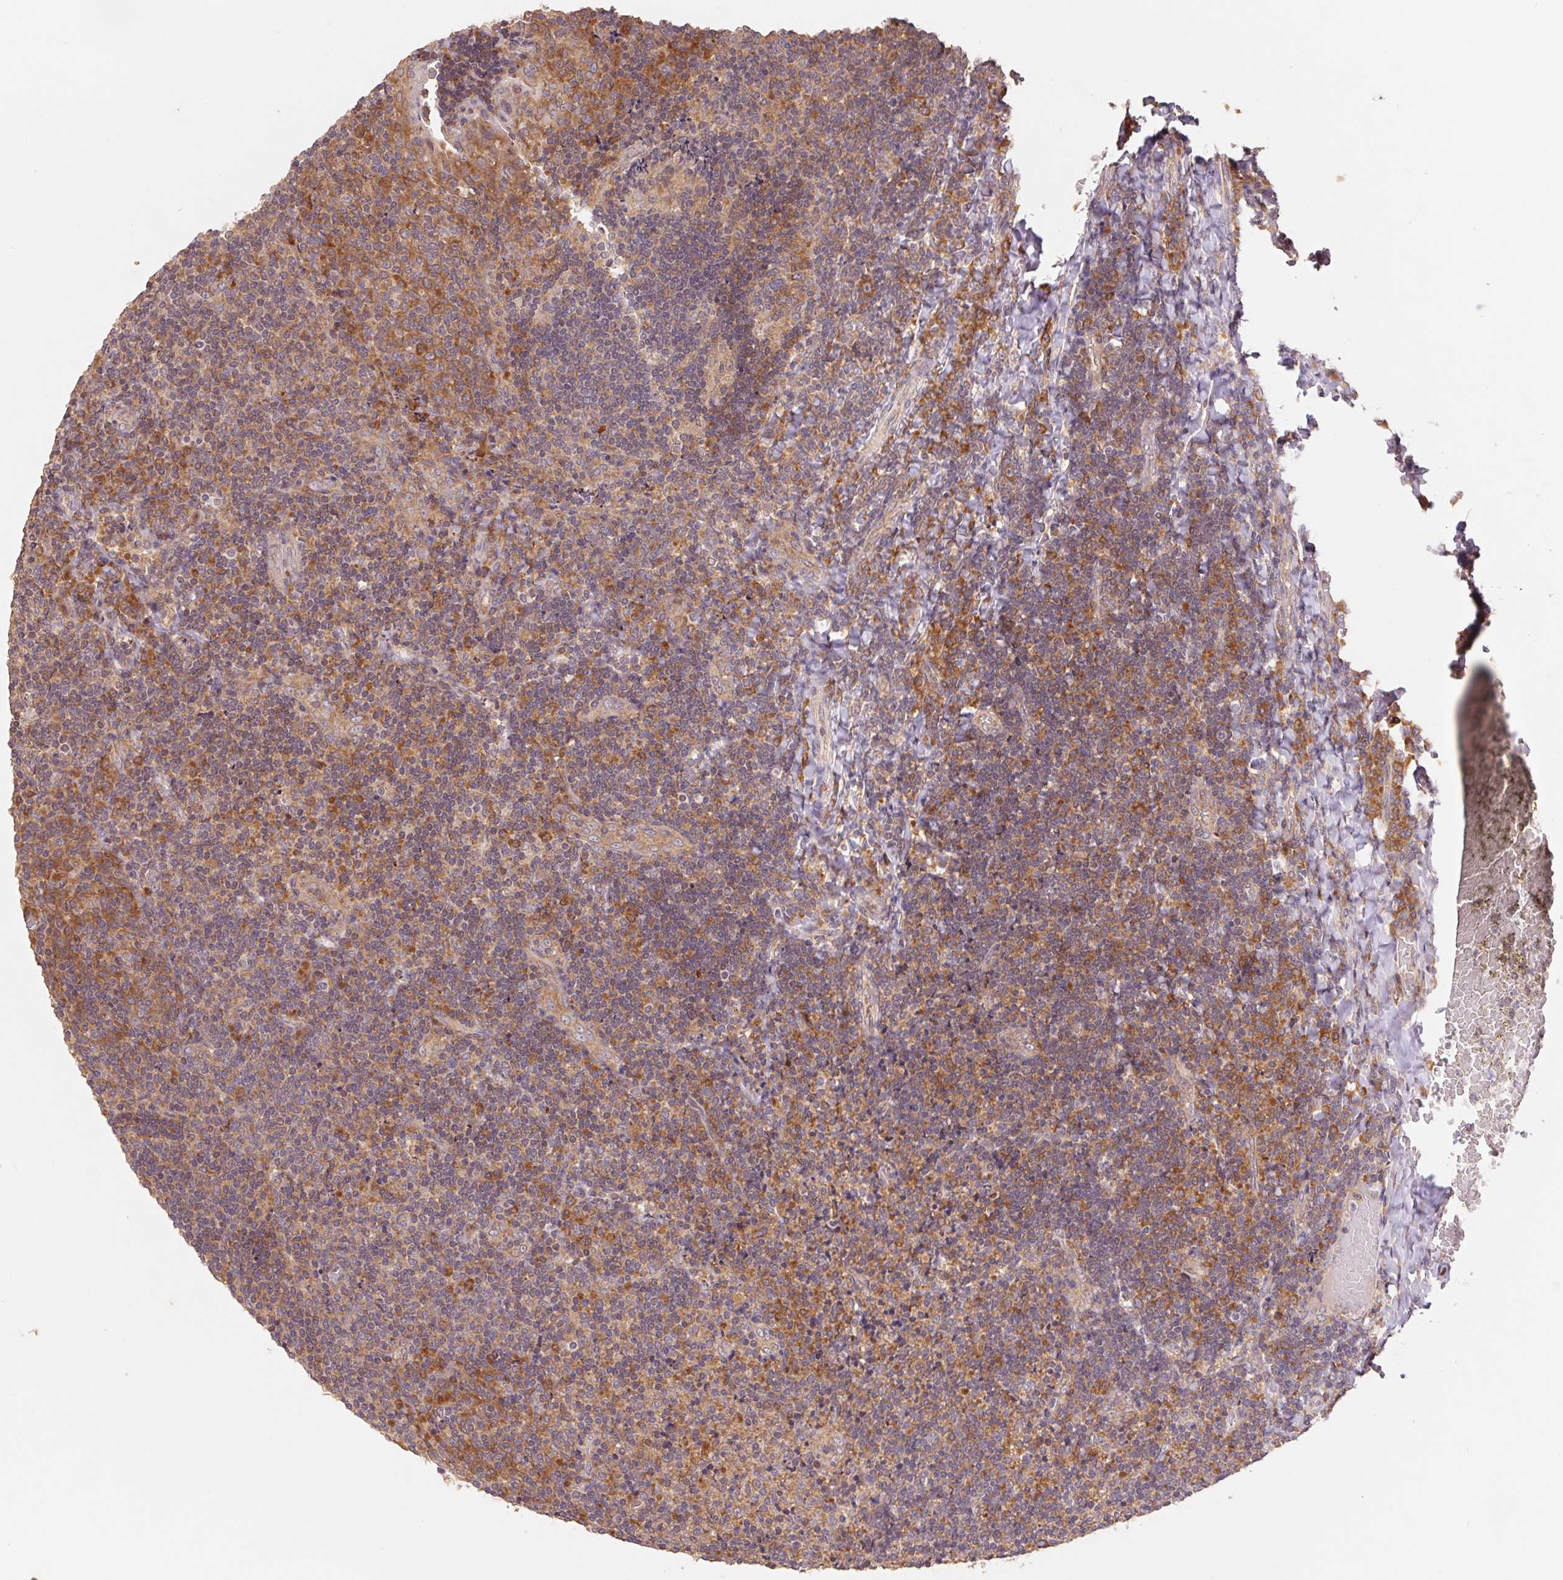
{"staining": {"intensity": "moderate", "quantity": "25%-75%", "location": "cytoplasmic/membranous"}, "tissue": "tonsil", "cell_type": "Germinal center cells", "image_type": "normal", "snomed": [{"axis": "morphology", "description": "Normal tissue, NOS"}, {"axis": "topography", "description": "Tonsil"}], "caption": "Normal tonsil shows moderate cytoplasmic/membranous staining in approximately 25%-75% of germinal center cells, visualized by immunohistochemistry. The staining was performed using DAB (3,3'-diaminobenzidine), with brown indicating positive protein expression. Nuclei are stained blue with hematoxylin.", "gene": "RPL27A", "patient": {"sex": "male", "age": 17}}